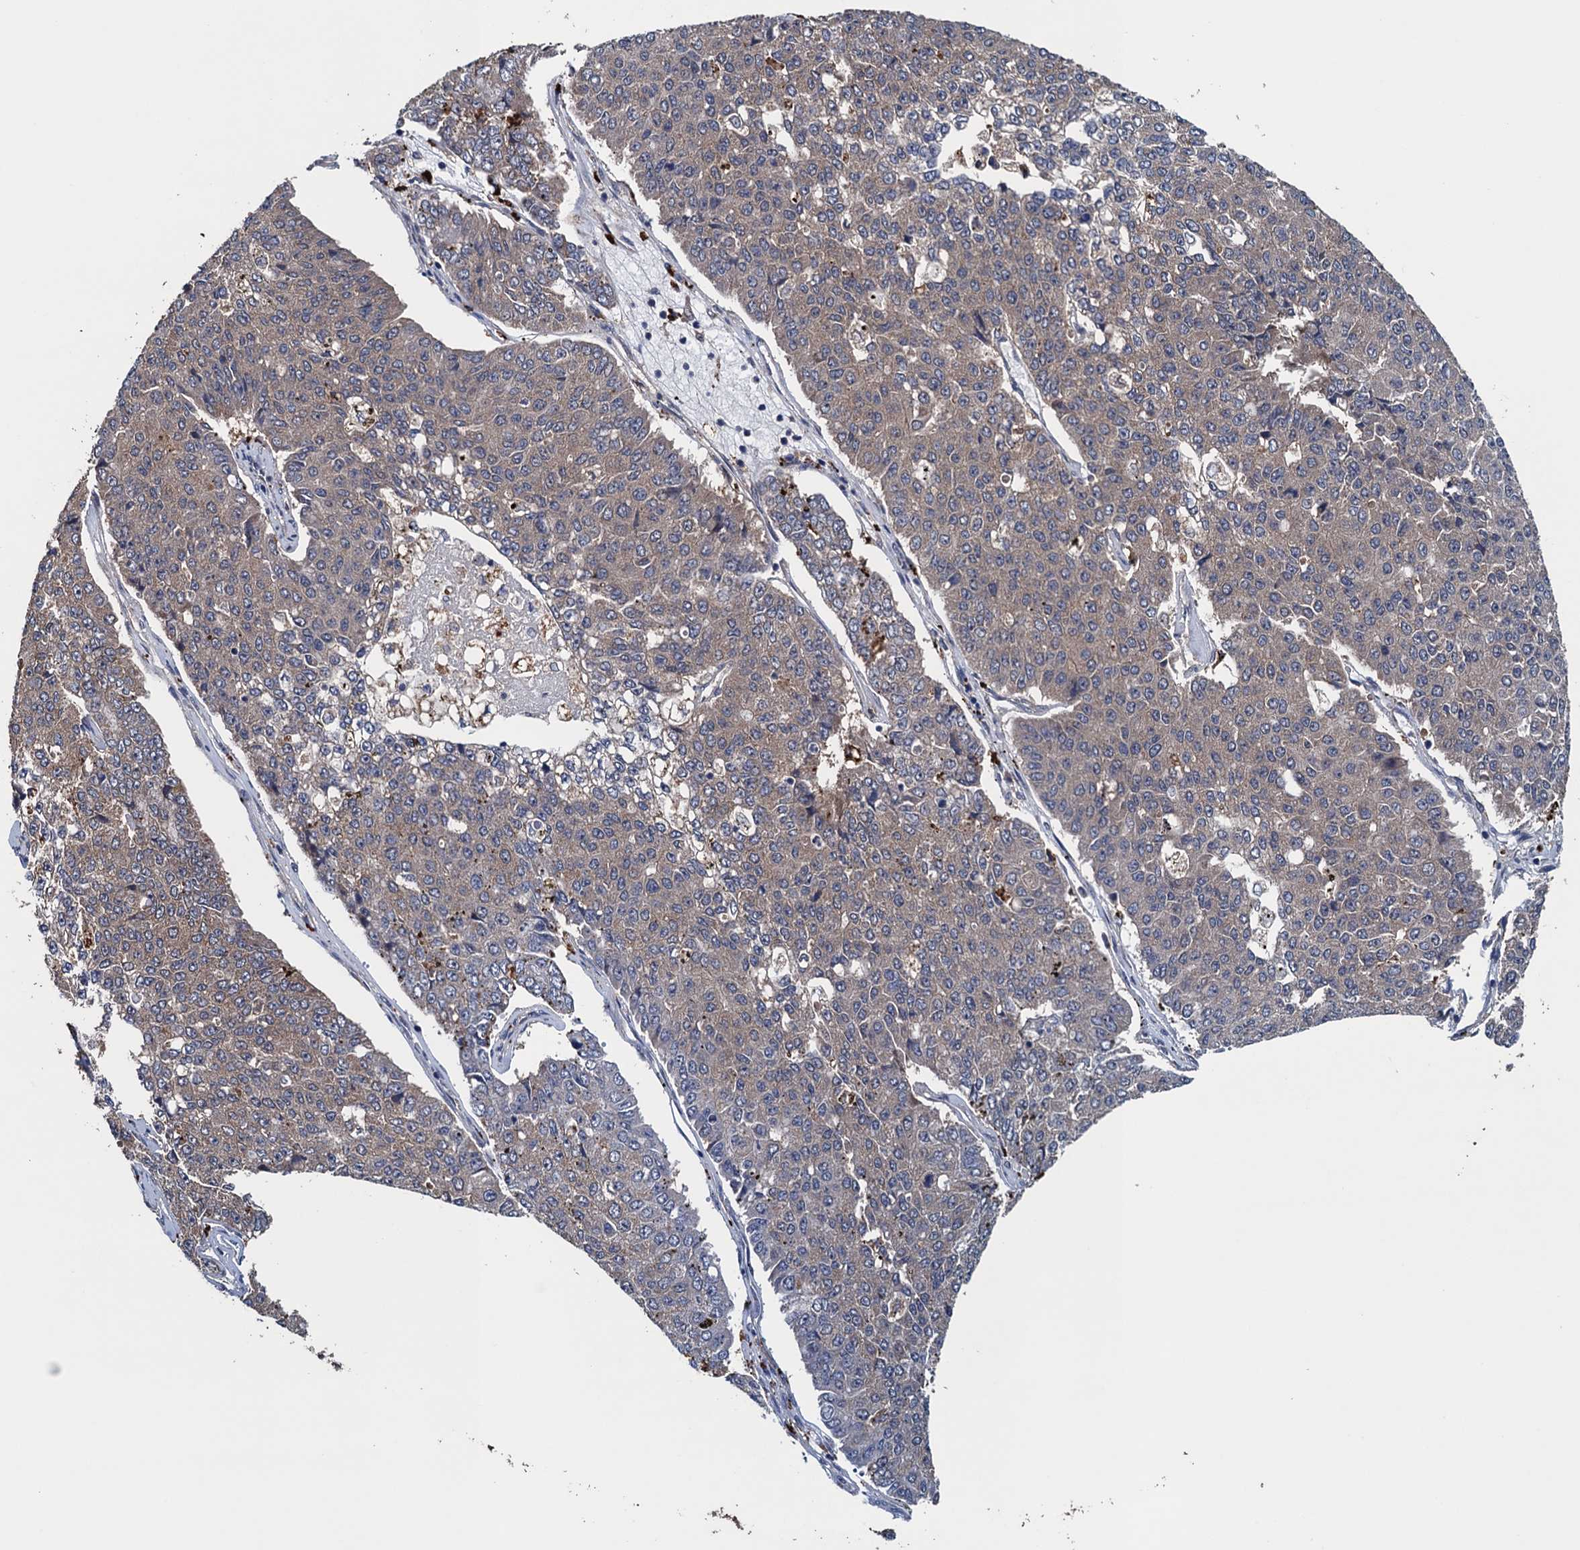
{"staining": {"intensity": "weak", "quantity": "25%-75%", "location": "cytoplasmic/membranous"}, "tissue": "pancreatic cancer", "cell_type": "Tumor cells", "image_type": "cancer", "snomed": [{"axis": "morphology", "description": "Adenocarcinoma, NOS"}, {"axis": "topography", "description": "Pancreas"}], "caption": "Human pancreatic cancer (adenocarcinoma) stained for a protein (brown) shows weak cytoplasmic/membranous positive expression in about 25%-75% of tumor cells.", "gene": "BLTP3B", "patient": {"sex": "male", "age": 50}}